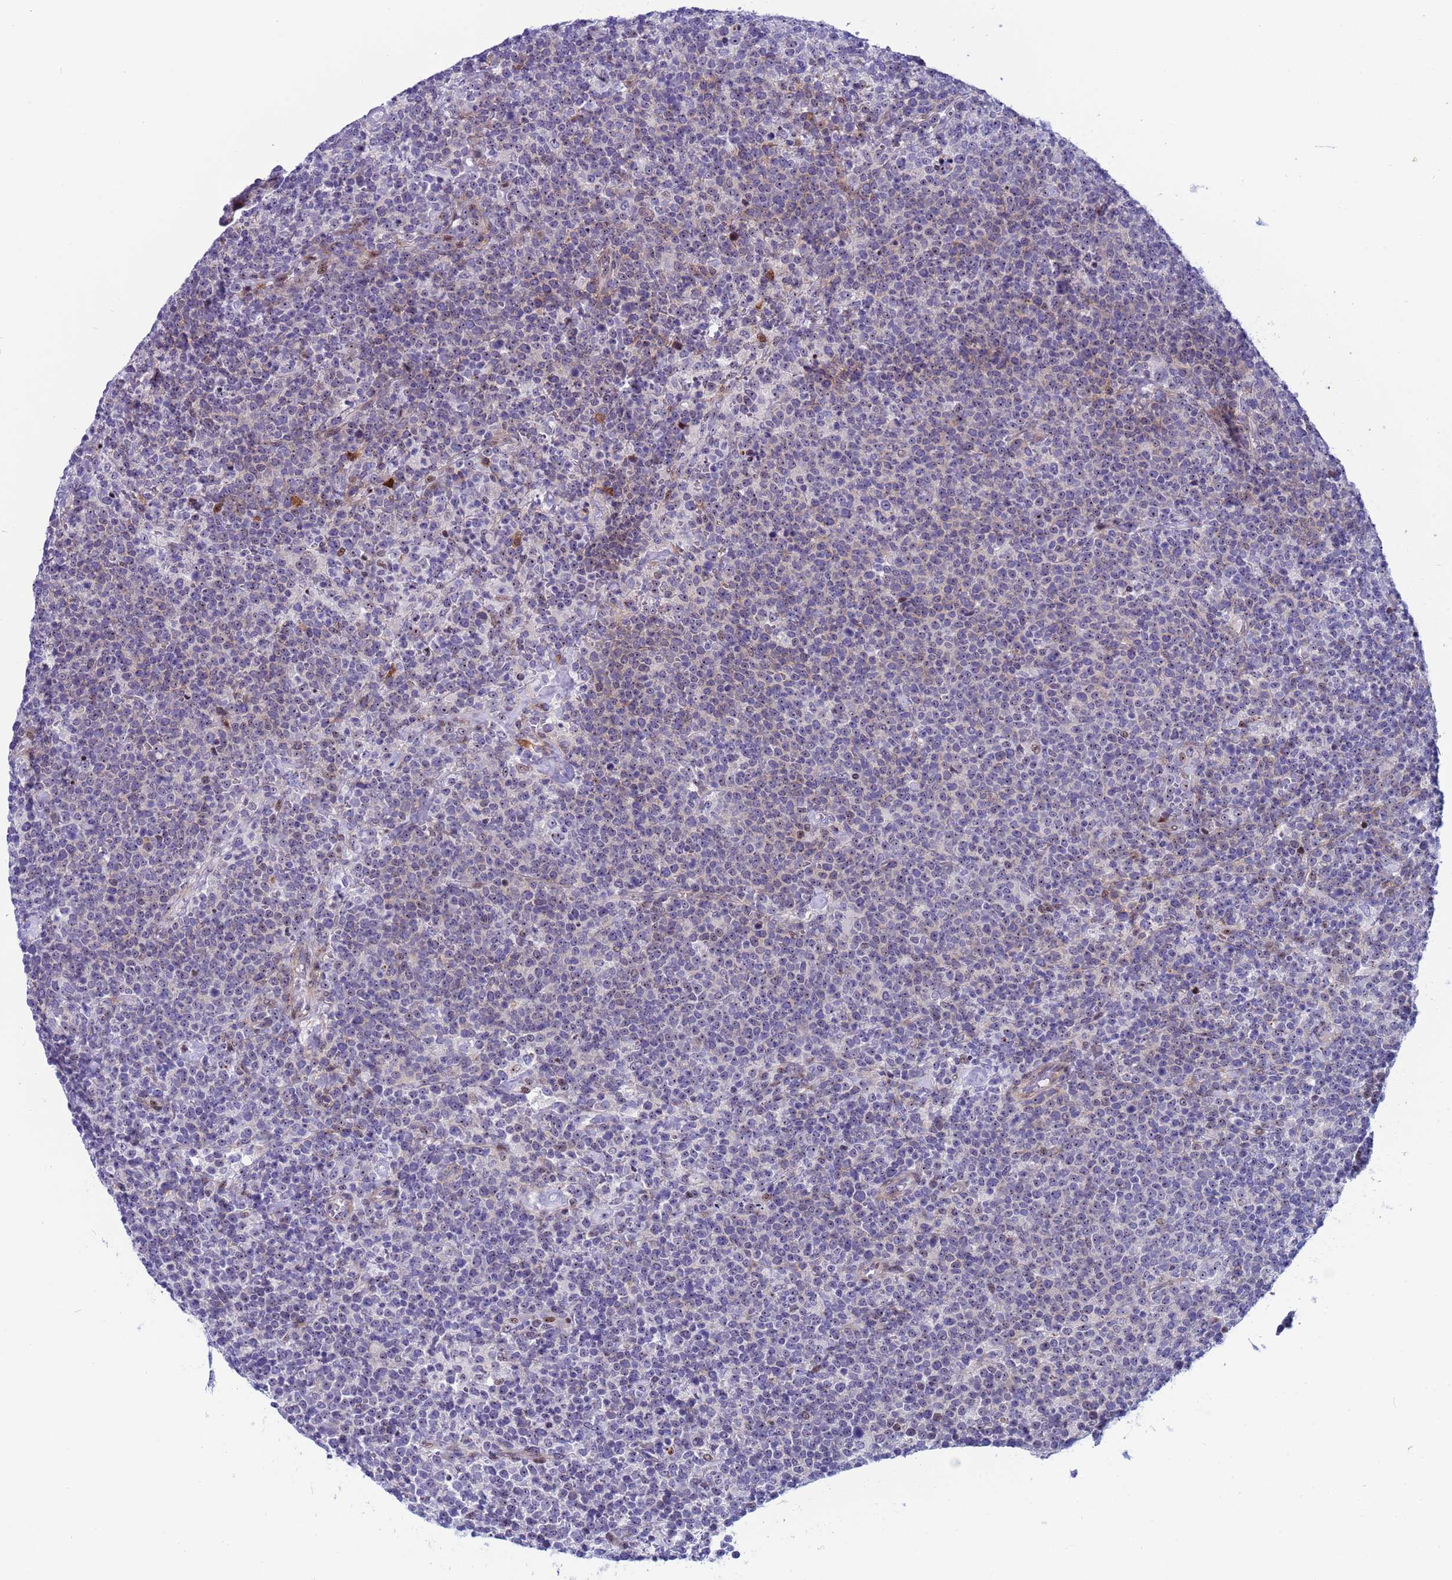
{"staining": {"intensity": "moderate", "quantity": "<25%", "location": "nuclear"}, "tissue": "lymphoma", "cell_type": "Tumor cells", "image_type": "cancer", "snomed": [{"axis": "morphology", "description": "Malignant lymphoma, non-Hodgkin's type, High grade"}, {"axis": "topography", "description": "Lymph node"}], "caption": "IHC histopathology image of neoplastic tissue: malignant lymphoma, non-Hodgkin's type (high-grade) stained using IHC demonstrates low levels of moderate protein expression localized specifically in the nuclear of tumor cells, appearing as a nuclear brown color.", "gene": "POP5", "patient": {"sex": "male", "age": 61}}